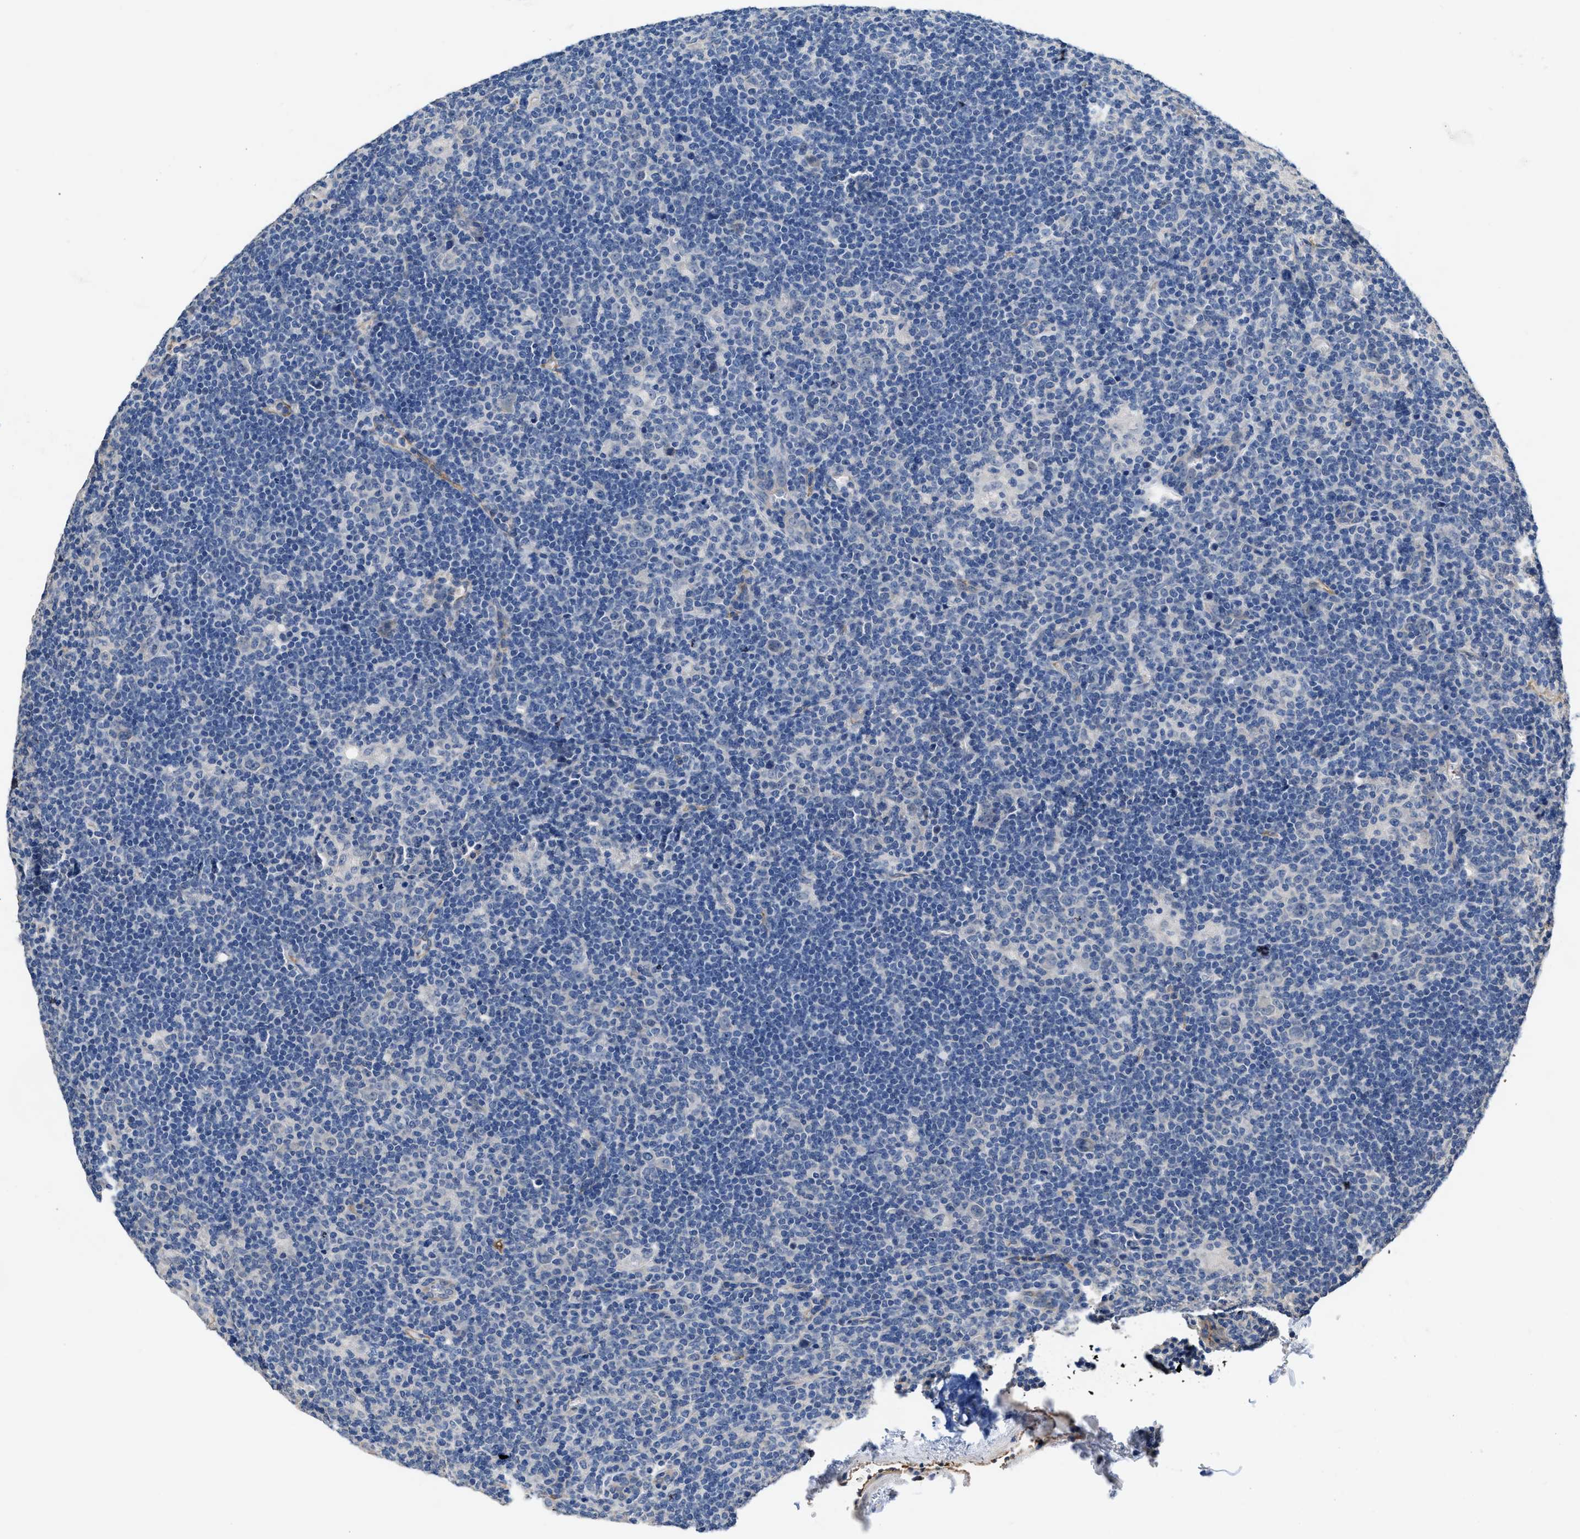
{"staining": {"intensity": "negative", "quantity": "none", "location": "none"}, "tissue": "lymphoma", "cell_type": "Tumor cells", "image_type": "cancer", "snomed": [{"axis": "morphology", "description": "Hodgkin's disease, NOS"}, {"axis": "topography", "description": "Lymph node"}], "caption": "Tumor cells show no significant staining in lymphoma.", "gene": "C22orf42", "patient": {"sex": "female", "age": 57}}